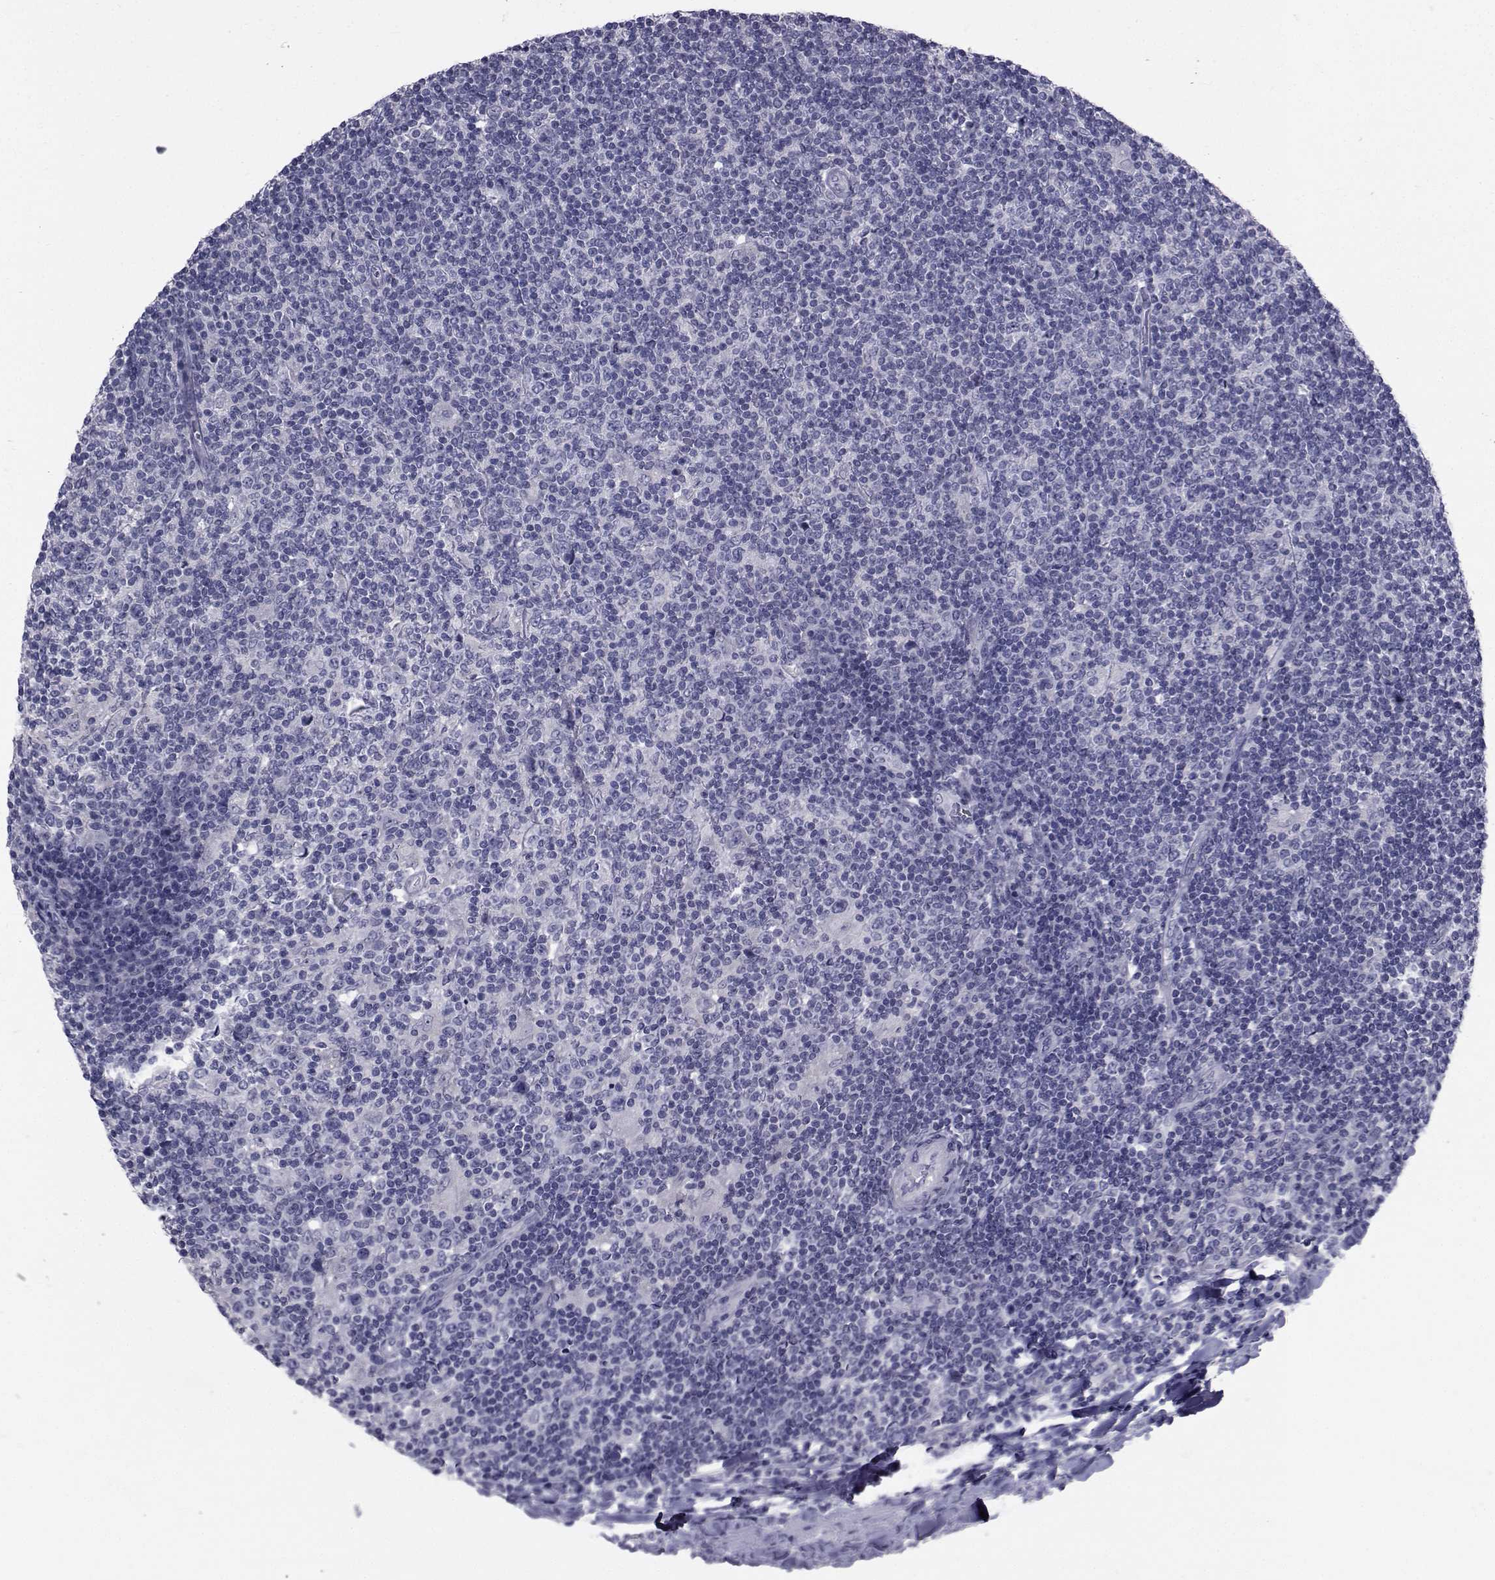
{"staining": {"intensity": "negative", "quantity": "none", "location": "none"}, "tissue": "lymphoma", "cell_type": "Tumor cells", "image_type": "cancer", "snomed": [{"axis": "morphology", "description": "Hodgkin's disease, NOS"}, {"axis": "topography", "description": "Lymph node"}], "caption": "An image of human lymphoma is negative for staining in tumor cells.", "gene": "CHRNA1", "patient": {"sex": "male", "age": 40}}